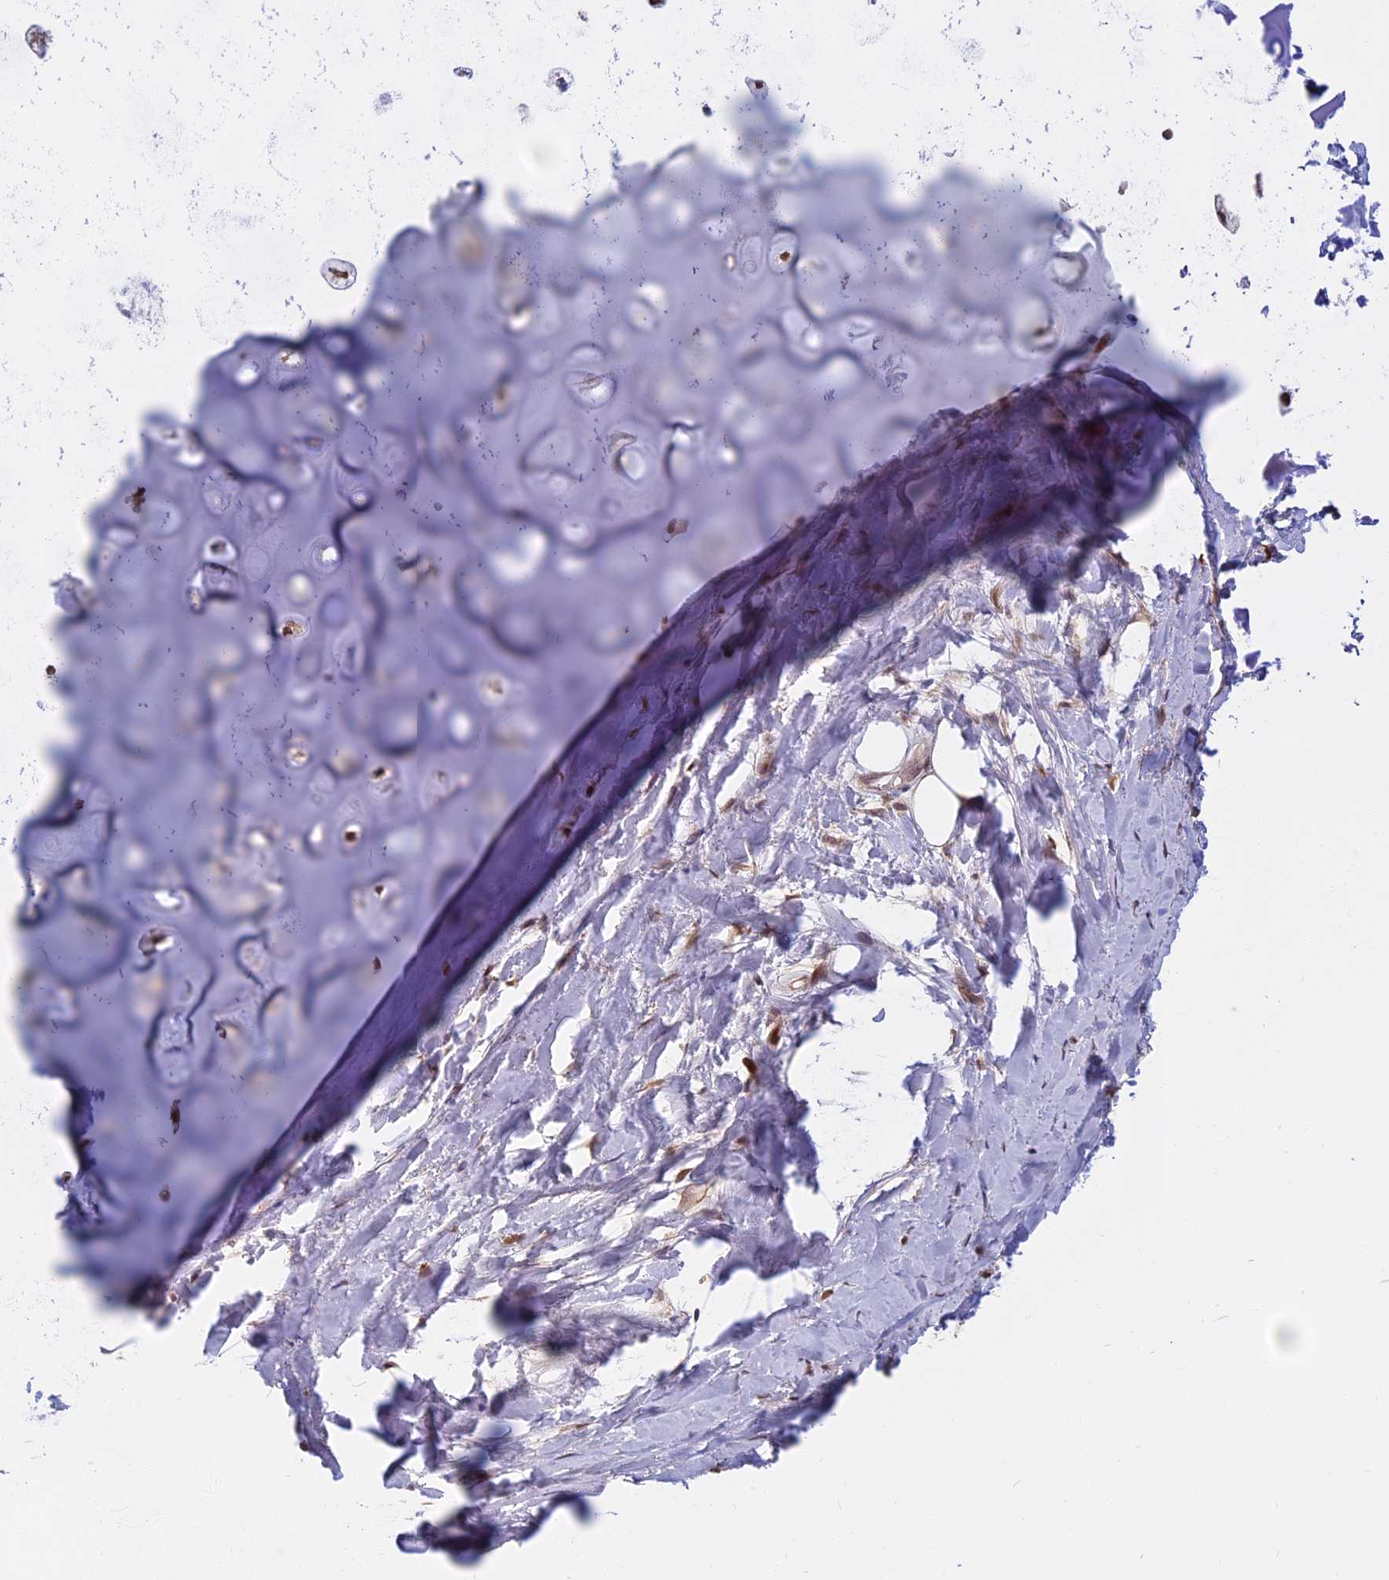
{"staining": {"intensity": "moderate", "quantity": ">75%", "location": "nuclear"}, "tissue": "adipose tissue", "cell_type": "Adipocytes", "image_type": "normal", "snomed": [{"axis": "morphology", "description": "Normal tissue, NOS"}, {"axis": "topography", "description": "Lymph node"}, {"axis": "topography", "description": "Cartilage tissue"}, {"axis": "topography", "description": "Bronchus"}], "caption": "Adipocytes display medium levels of moderate nuclear staining in about >75% of cells in benign adipose tissue. The protein is stained brown, and the nuclei are stained in blue (DAB IHC with brightfield microscopy, high magnification).", "gene": "CCDC113", "patient": {"sex": "male", "age": 63}}